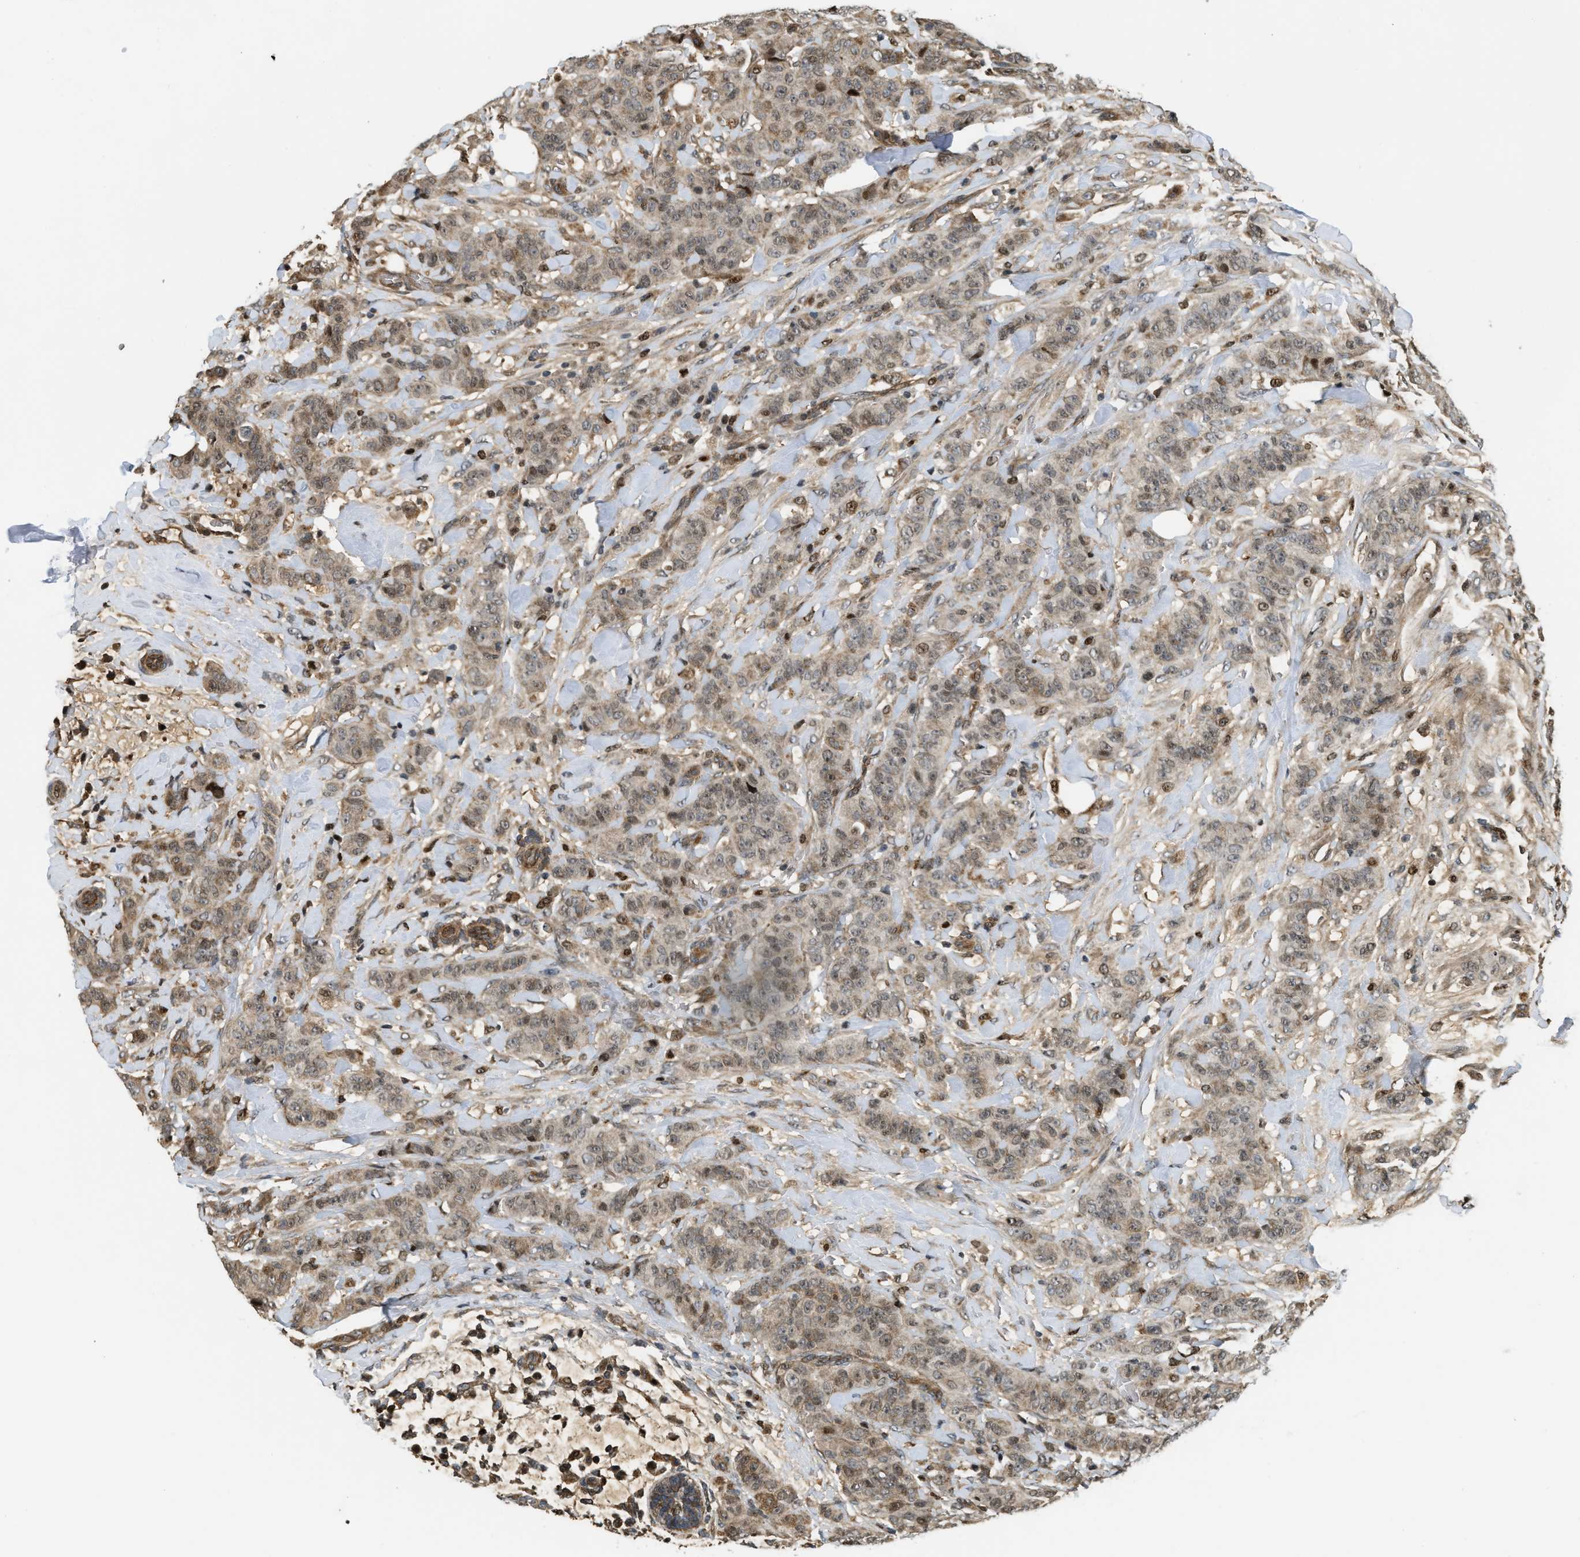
{"staining": {"intensity": "weak", "quantity": "25%-75%", "location": "cytoplasmic/membranous"}, "tissue": "breast cancer", "cell_type": "Tumor cells", "image_type": "cancer", "snomed": [{"axis": "morphology", "description": "Normal tissue, NOS"}, {"axis": "morphology", "description": "Duct carcinoma"}, {"axis": "topography", "description": "Breast"}], "caption": "Breast cancer tissue shows weak cytoplasmic/membranous staining in about 25%-75% of tumor cells", "gene": "LTA4H", "patient": {"sex": "female", "age": 40}}